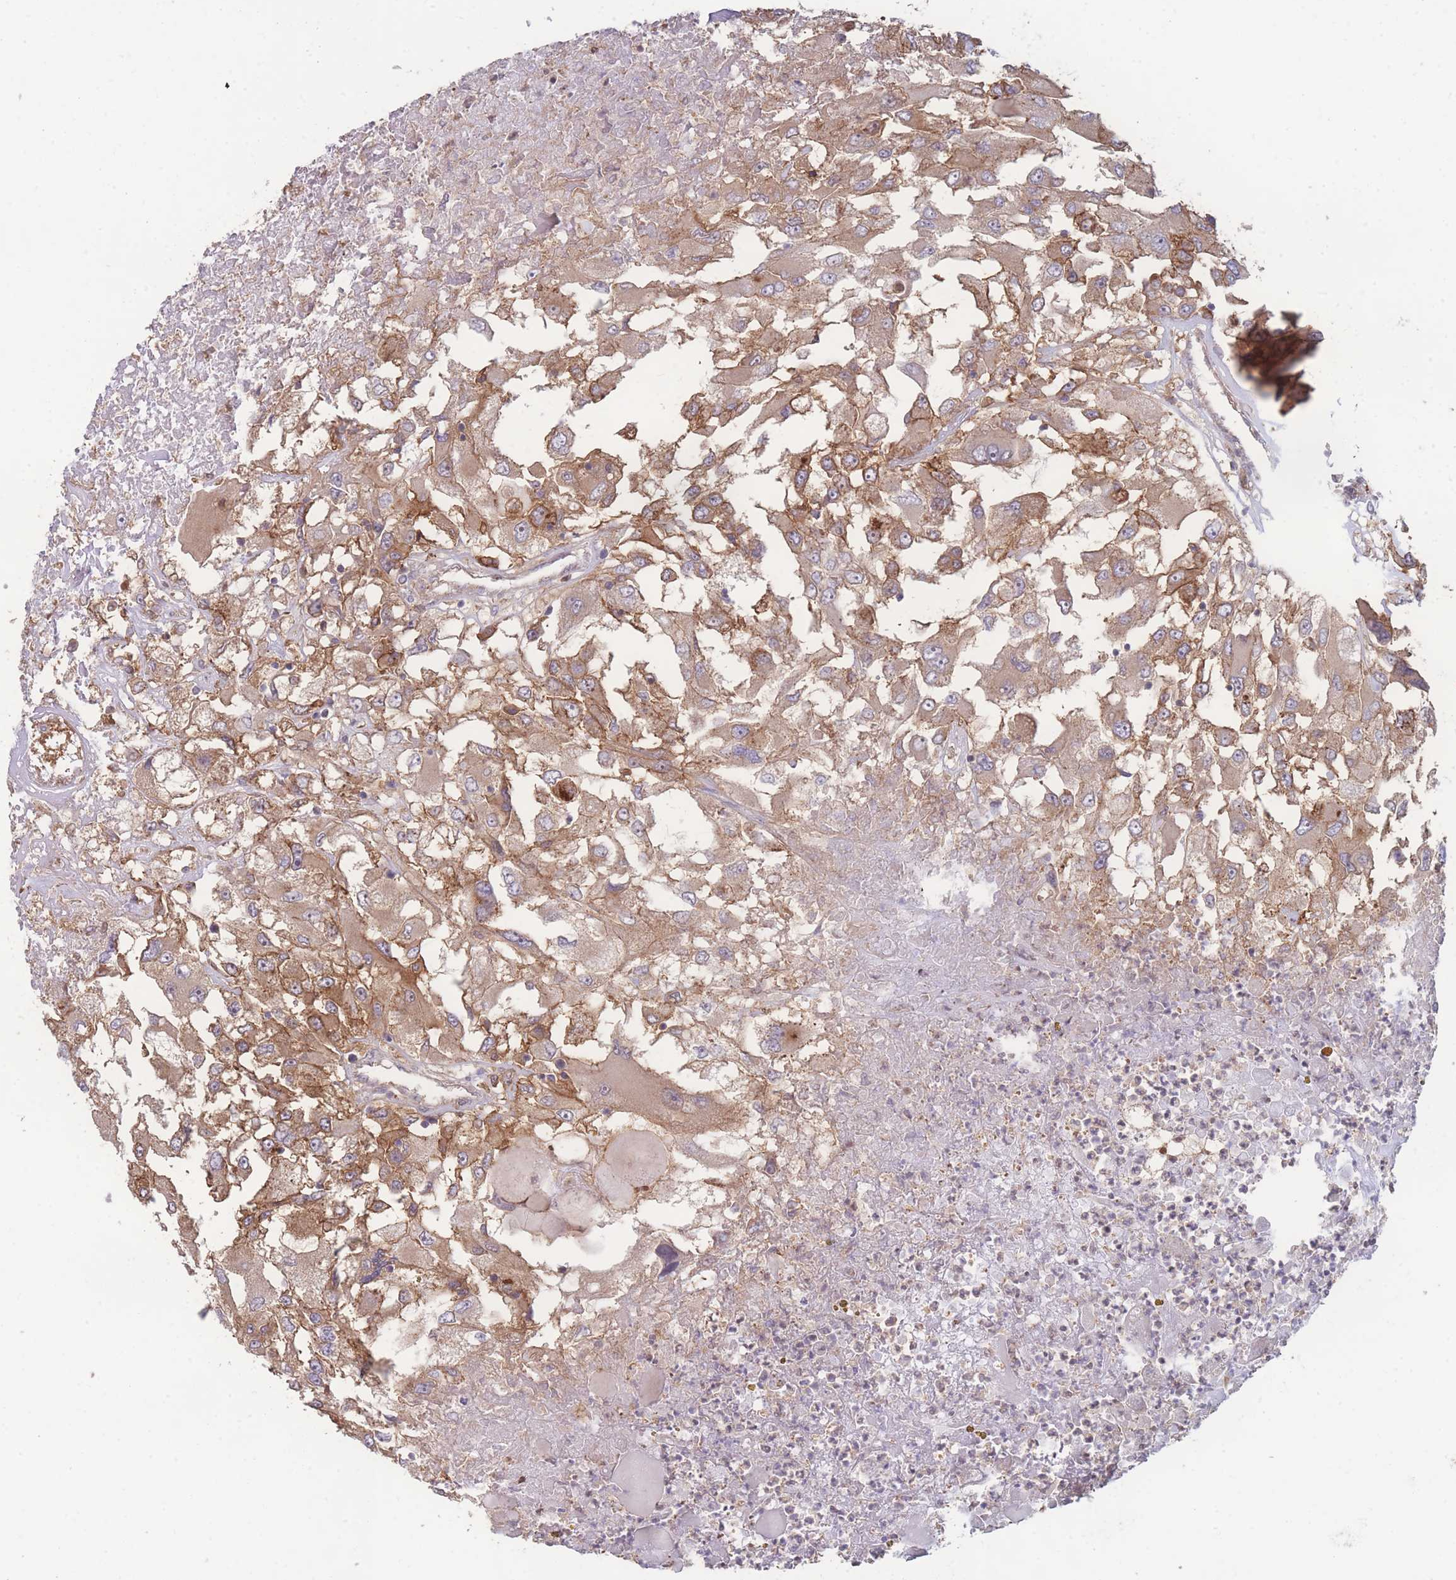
{"staining": {"intensity": "moderate", "quantity": ">75%", "location": "cytoplasmic/membranous"}, "tissue": "renal cancer", "cell_type": "Tumor cells", "image_type": "cancer", "snomed": [{"axis": "morphology", "description": "Adenocarcinoma, NOS"}, {"axis": "topography", "description": "Kidney"}], "caption": "This is a micrograph of immunohistochemistry (IHC) staining of renal adenocarcinoma, which shows moderate staining in the cytoplasmic/membranous of tumor cells.", "gene": "STEAP3", "patient": {"sex": "female", "age": 52}}